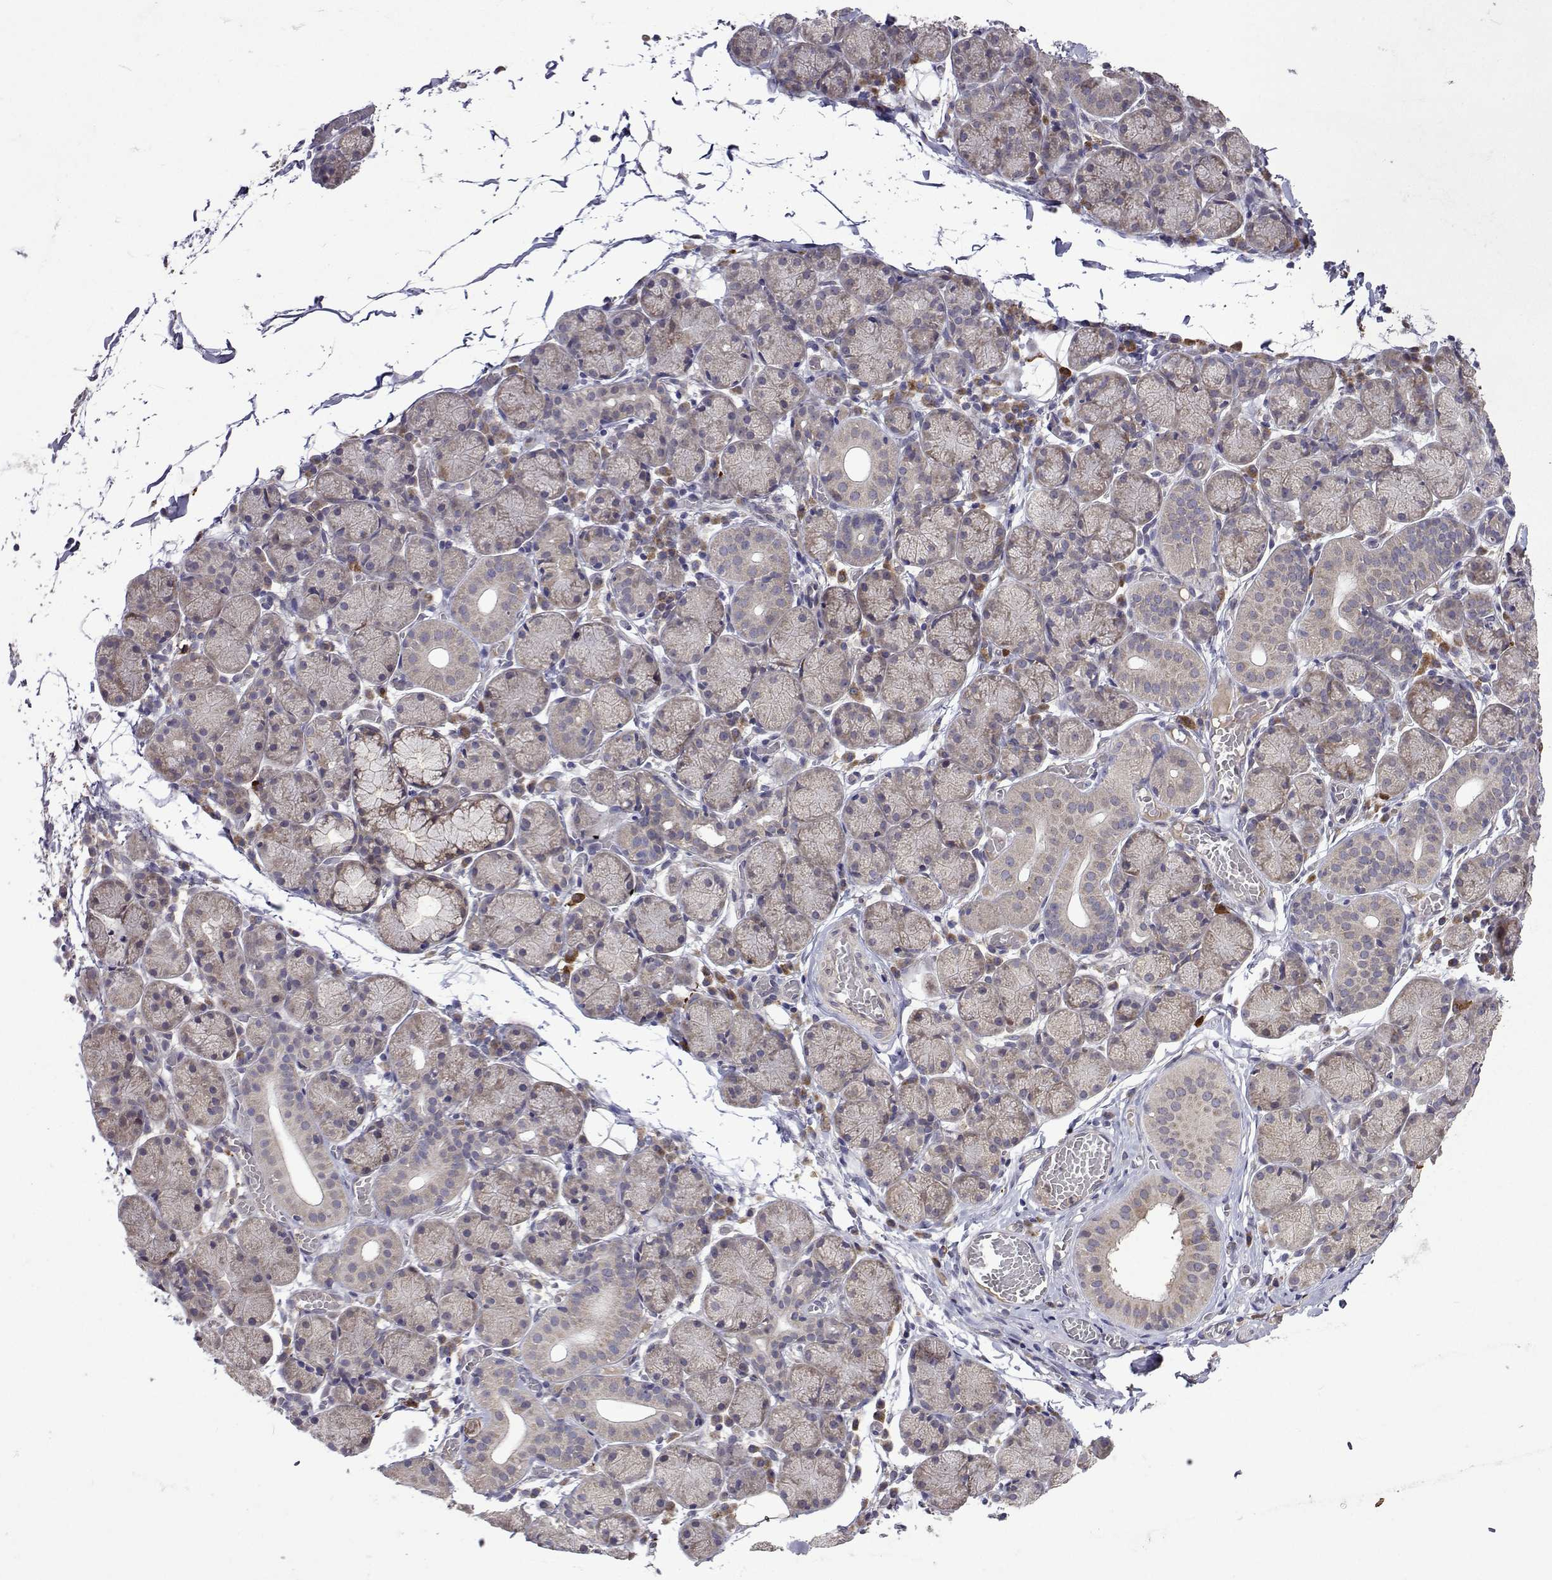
{"staining": {"intensity": "negative", "quantity": "none", "location": "none"}, "tissue": "salivary gland", "cell_type": "Glandular cells", "image_type": "normal", "snomed": [{"axis": "morphology", "description": "Normal tissue, NOS"}, {"axis": "topography", "description": "Salivary gland"}], "caption": "This is an immunohistochemistry (IHC) histopathology image of unremarkable human salivary gland. There is no staining in glandular cells.", "gene": "TARBP2", "patient": {"sex": "female", "age": 24}}